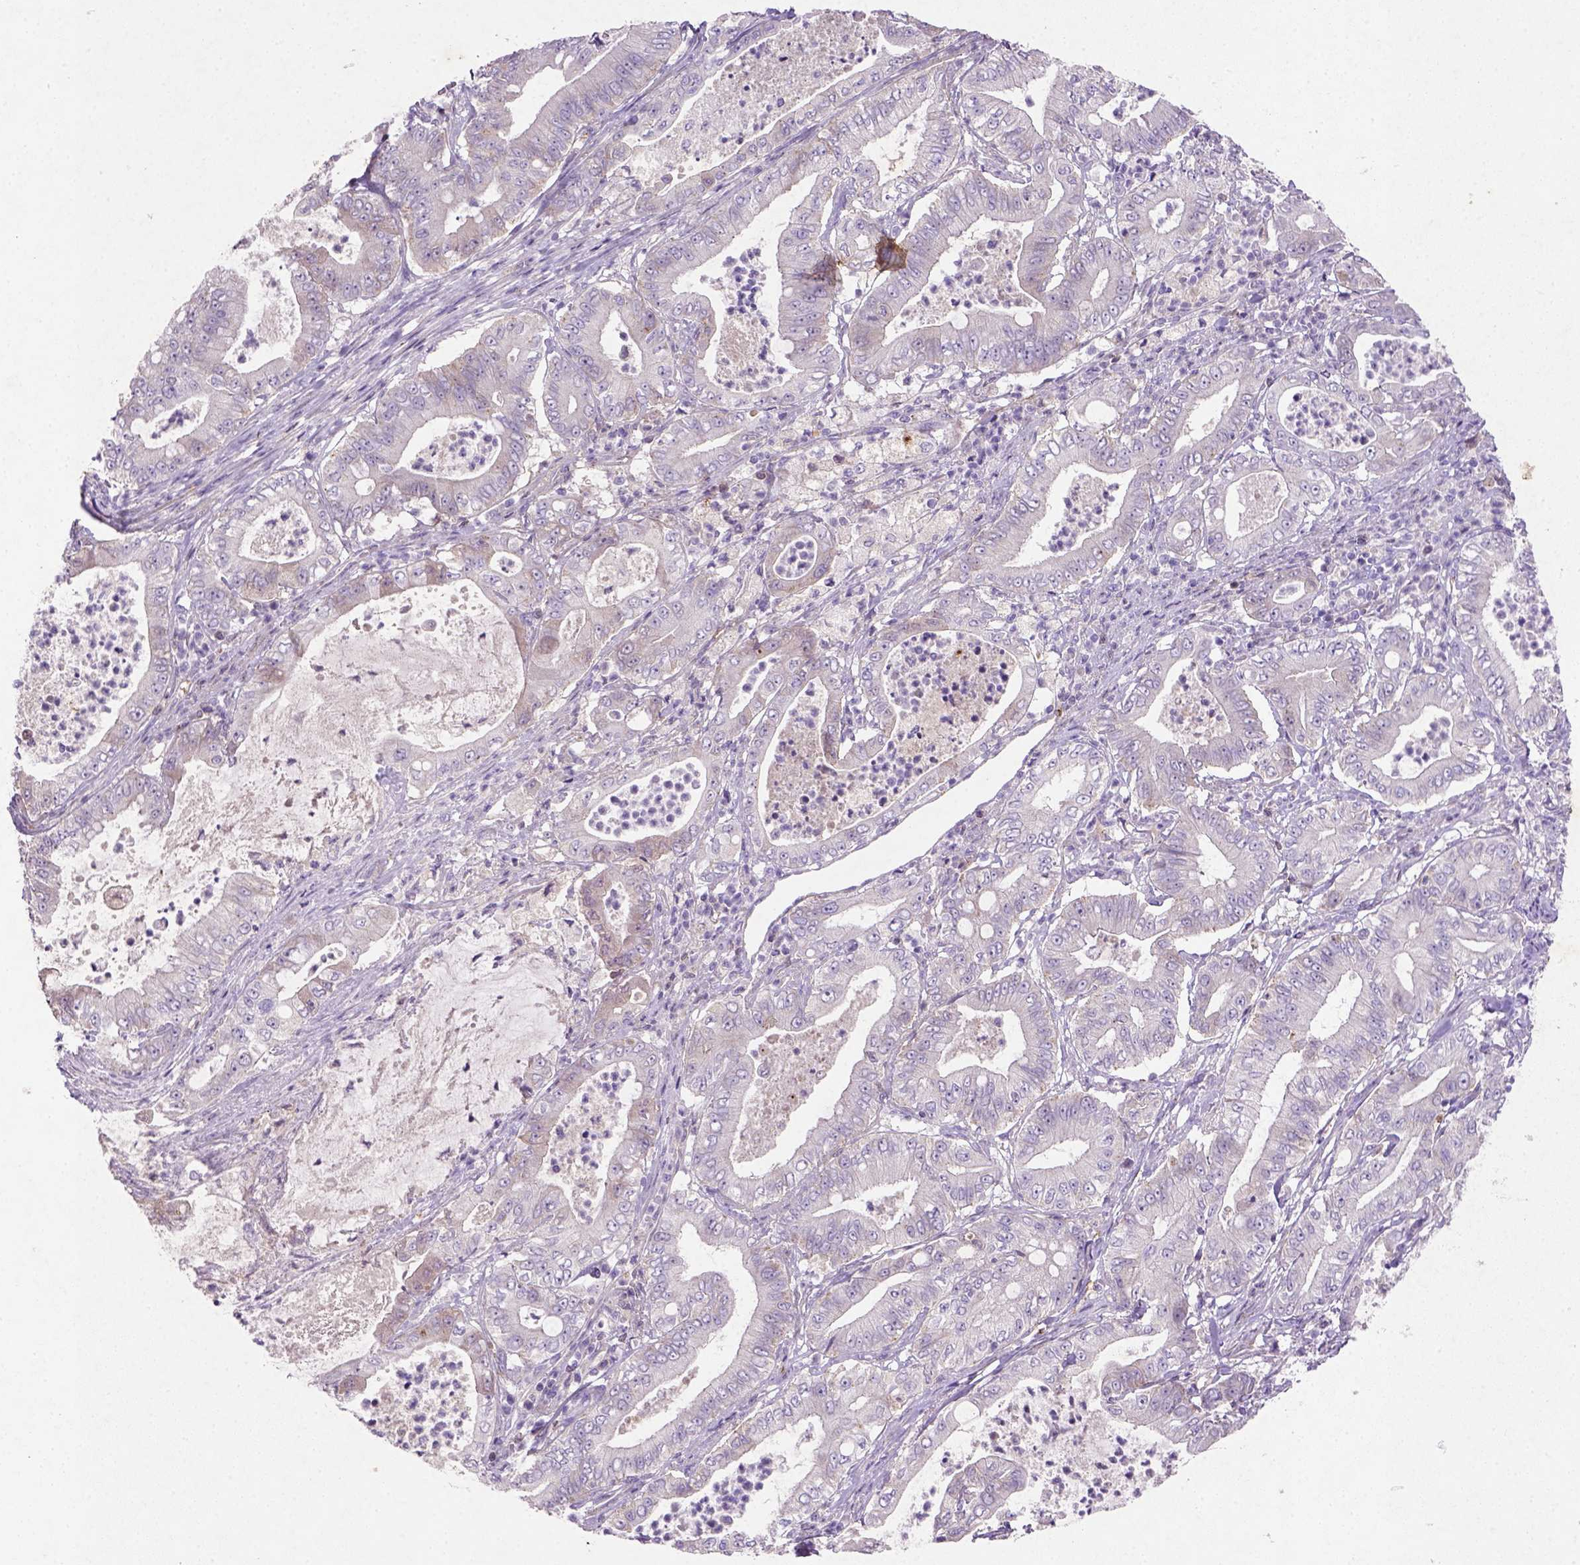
{"staining": {"intensity": "weak", "quantity": "<25%", "location": "cytoplasmic/membranous"}, "tissue": "pancreatic cancer", "cell_type": "Tumor cells", "image_type": "cancer", "snomed": [{"axis": "morphology", "description": "Adenocarcinoma, NOS"}, {"axis": "topography", "description": "Pancreas"}], "caption": "Immunohistochemistry (IHC) histopathology image of pancreatic cancer stained for a protein (brown), which reveals no staining in tumor cells.", "gene": "NUDT2", "patient": {"sex": "male", "age": 71}}